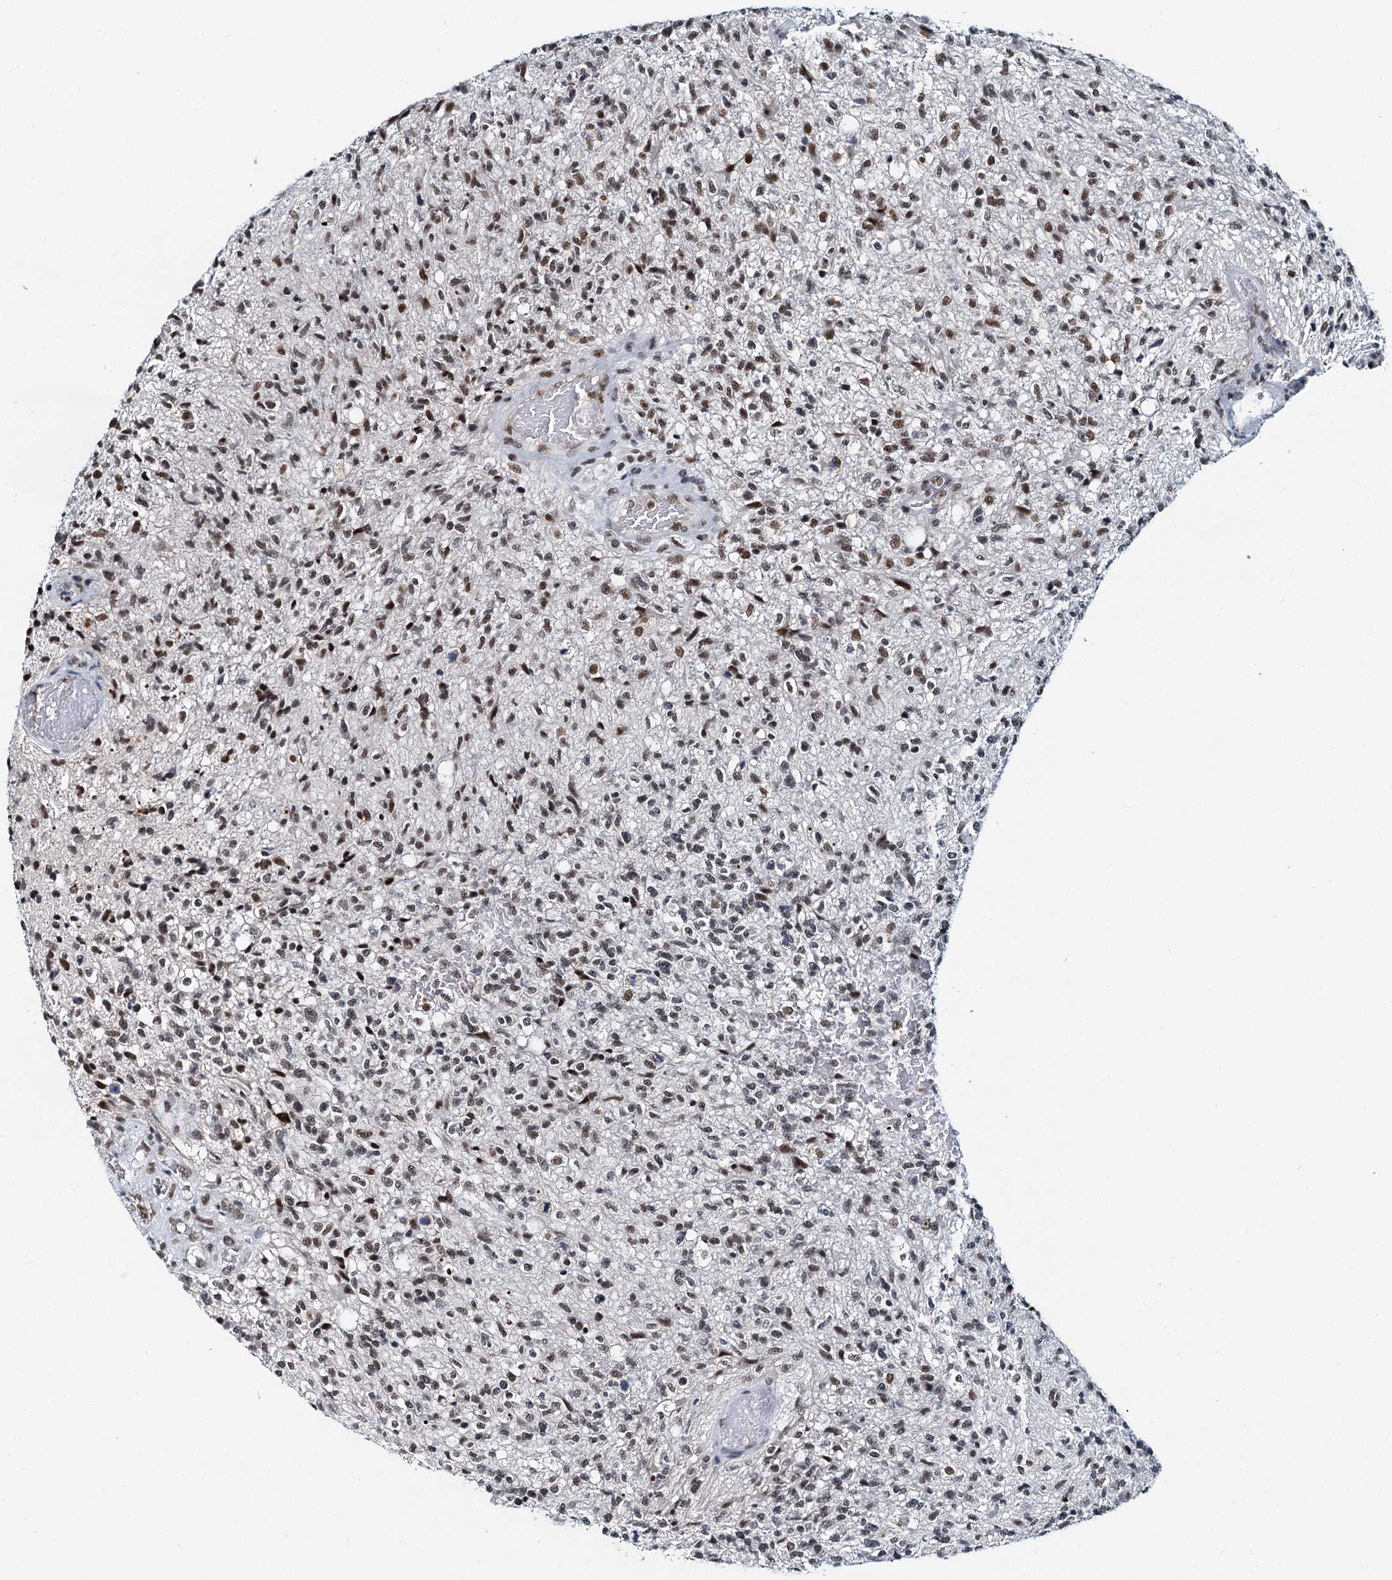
{"staining": {"intensity": "moderate", "quantity": ">75%", "location": "nuclear"}, "tissue": "glioma", "cell_type": "Tumor cells", "image_type": "cancer", "snomed": [{"axis": "morphology", "description": "Glioma, malignant, High grade"}, {"axis": "topography", "description": "Brain"}], "caption": "Glioma stained for a protein (brown) reveals moderate nuclear positive expression in about >75% of tumor cells.", "gene": "SNRPD1", "patient": {"sex": "male", "age": 56}}